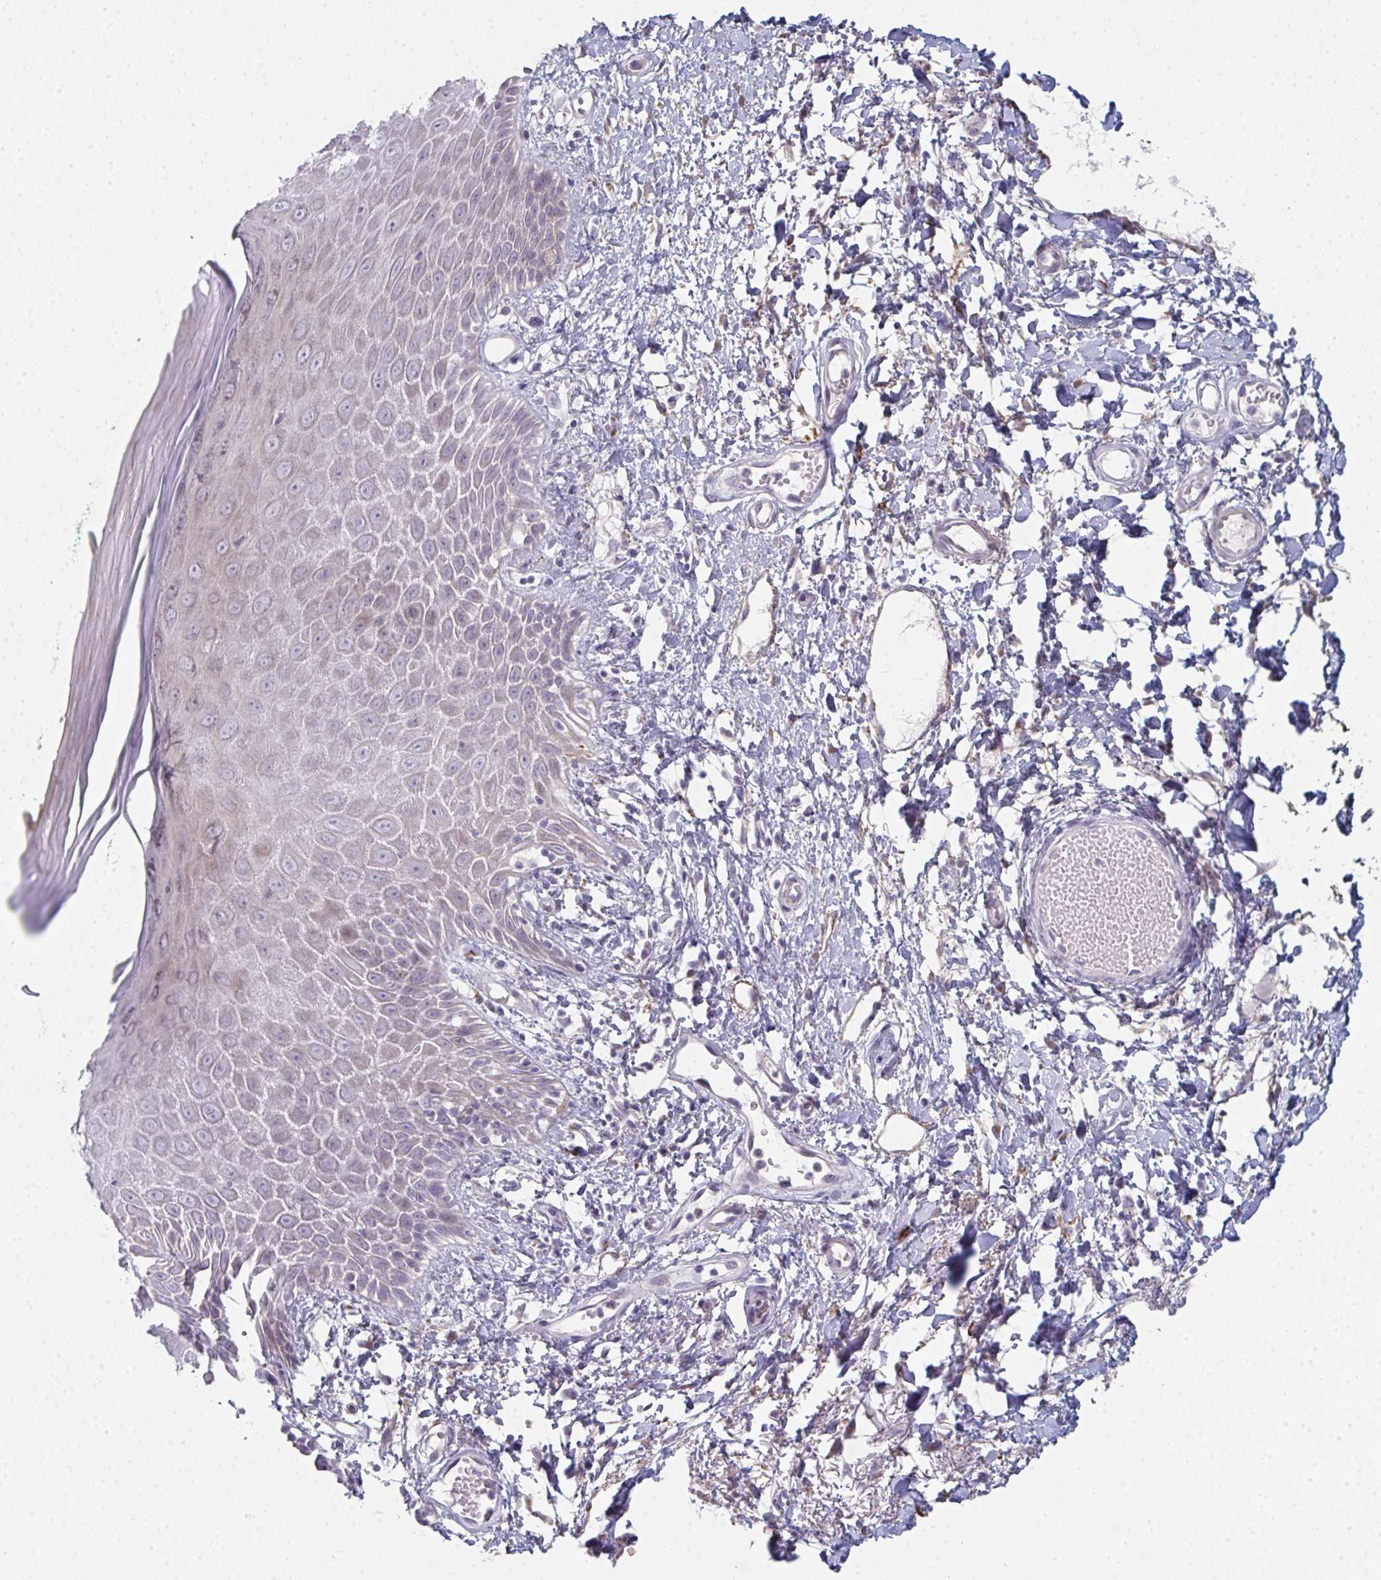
{"staining": {"intensity": "weak", "quantity": "<25%", "location": "cytoplasmic/membranous"}, "tissue": "skin", "cell_type": "Epidermal cells", "image_type": "normal", "snomed": [{"axis": "morphology", "description": "Normal tissue, NOS"}, {"axis": "topography", "description": "Anal"}, {"axis": "topography", "description": "Peripheral nerve tissue"}], "caption": "This image is of unremarkable skin stained with immunohistochemistry (IHC) to label a protein in brown with the nuclei are counter-stained blue. There is no staining in epidermal cells. (Brightfield microscopy of DAB (3,3'-diaminobenzidine) immunohistochemistry (IHC) at high magnification).", "gene": "A1CF", "patient": {"sex": "male", "age": 78}}